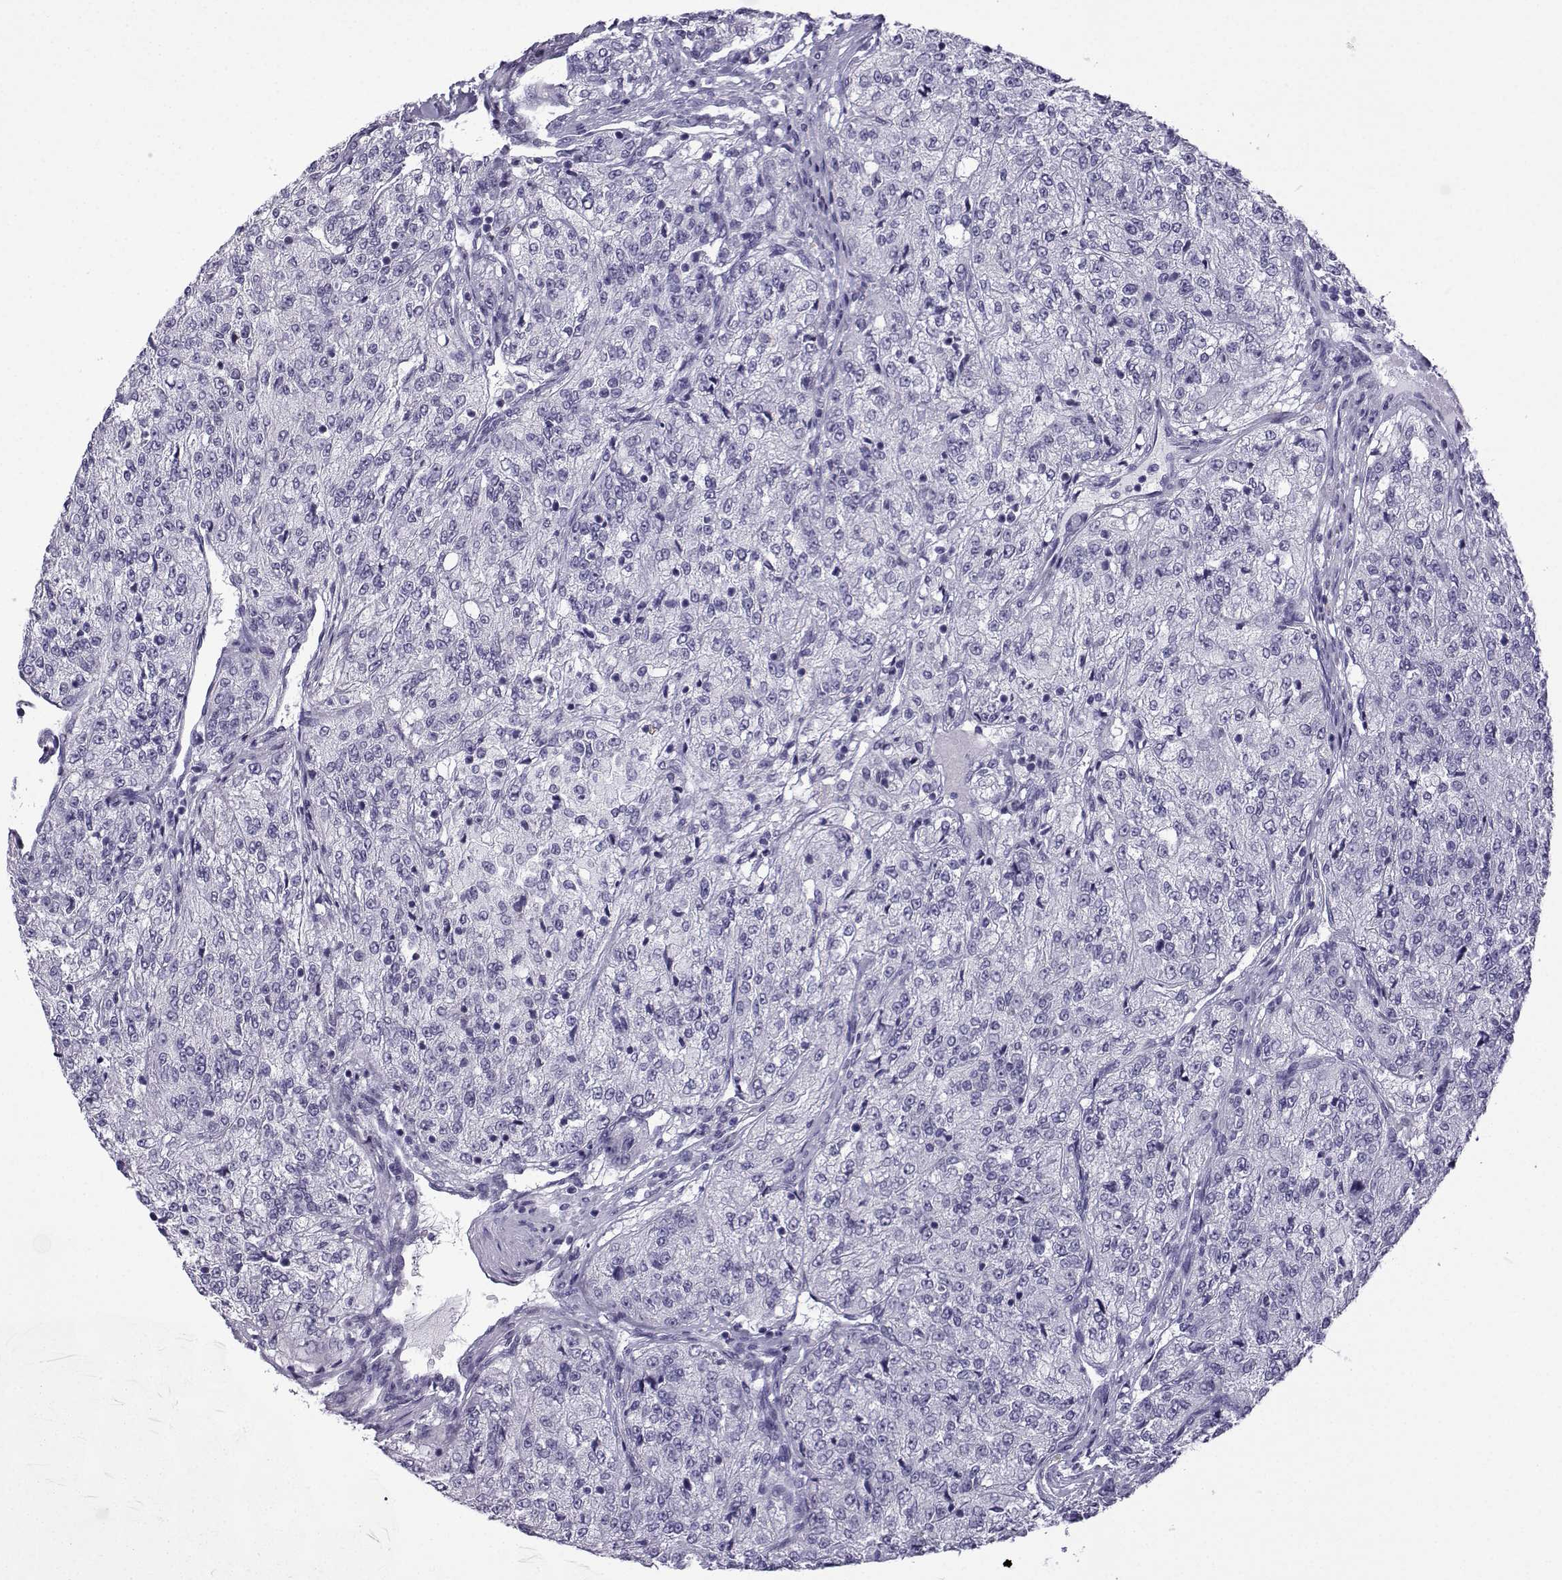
{"staining": {"intensity": "negative", "quantity": "none", "location": "none"}, "tissue": "renal cancer", "cell_type": "Tumor cells", "image_type": "cancer", "snomed": [{"axis": "morphology", "description": "Adenocarcinoma, NOS"}, {"axis": "topography", "description": "Kidney"}], "caption": "Immunohistochemical staining of human renal cancer shows no significant staining in tumor cells.", "gene": "MRGBP", "patient": {"sex": "female", "age": 63}}